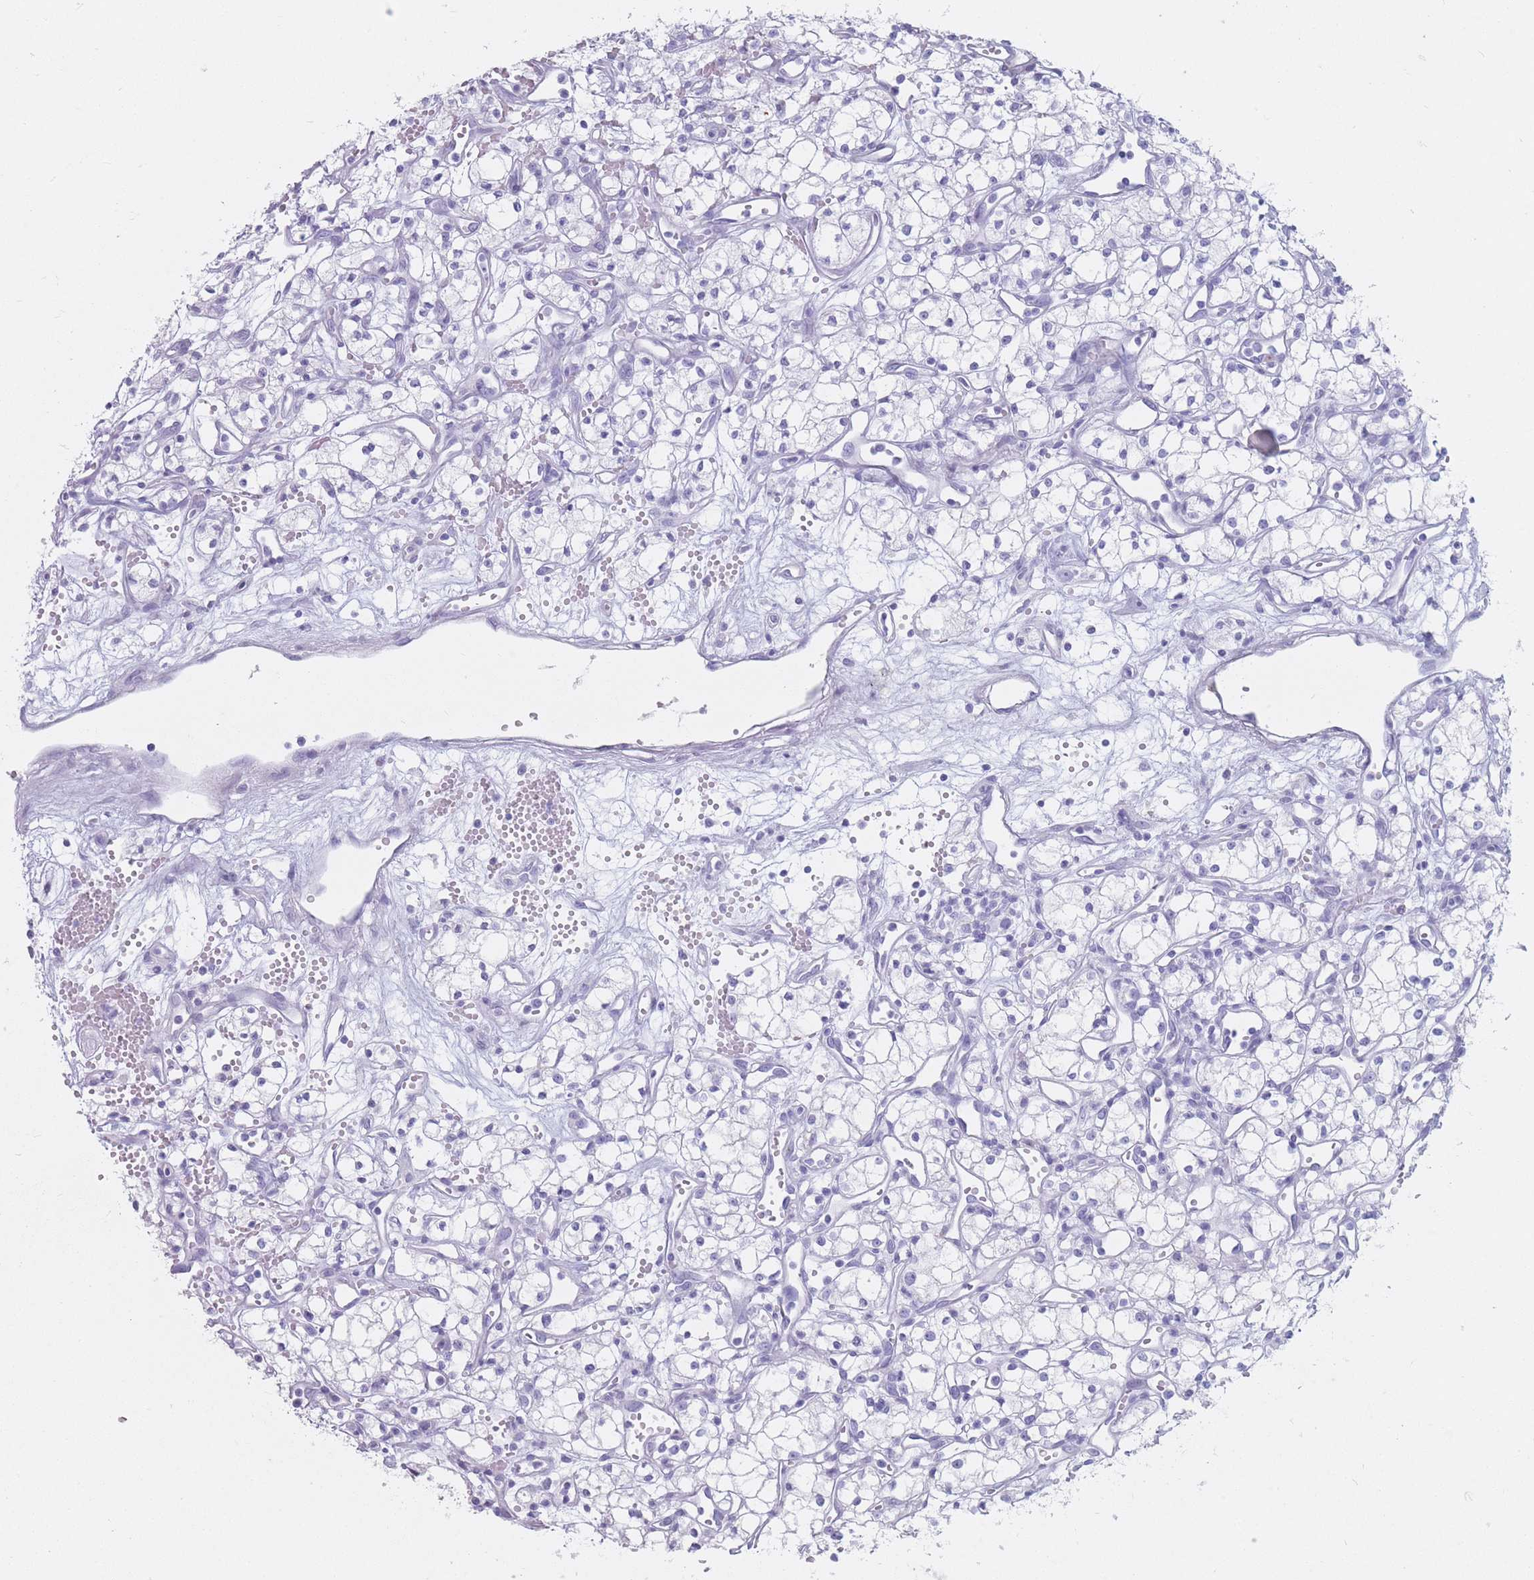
{"staining": {"intensity": "negative", "quantity": "none", "location": "none"}, "tissue": "renal cancer", "cell_type": "Tumor cells", "image_type": "cancer", "snomed": [{"axis": "morphology", "description": "Adenocarcinoma, NOS"}, {"axis": "topography", "description": "Kidney"}], "caption": "Tumor cells show no significant protein staining in renal cancer (adenocarcinoma).", "gene": "ST3GAL5", "patient": {"sex": "male", "age": 59}}